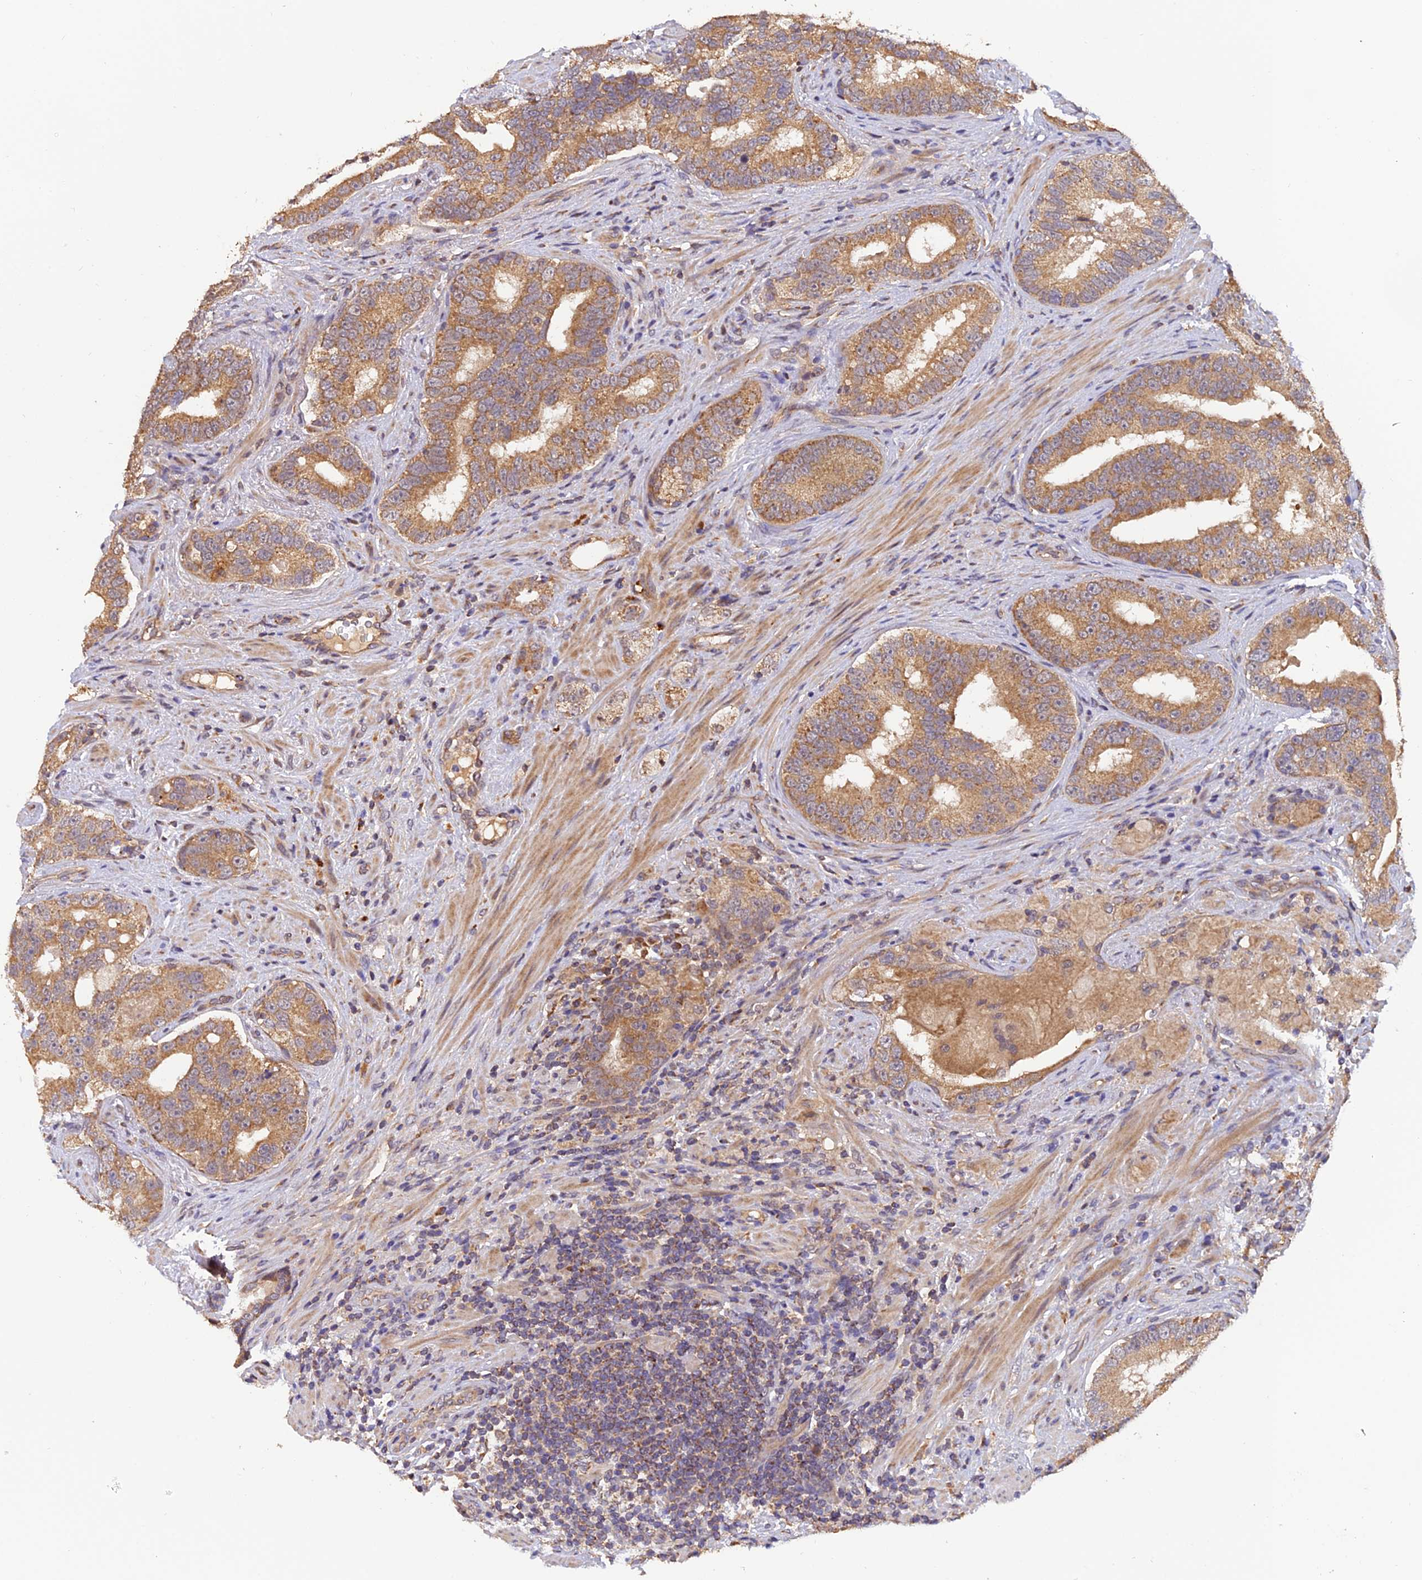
{"staining": {"intensity": "moderate", "quantity": ">75%", "location": "cytoplasmic/membranous"}, "tissue": "prostate cancer", "cell_type": "Tumor cells", "image_type": "cancer", "snomed": [{"axis": "morphology", "description": "Adenocarcinoma, High grade"}, {"axis": "topography", "description": "Prostate"}], "caption": "High-grade adenocarcinoma (prostate) stained for a protein reveals moderate cytoplasmic/membranous positivity in tumor cells.", "gene": "MNS1", "patient": {"sex": "male", "age": 70}}